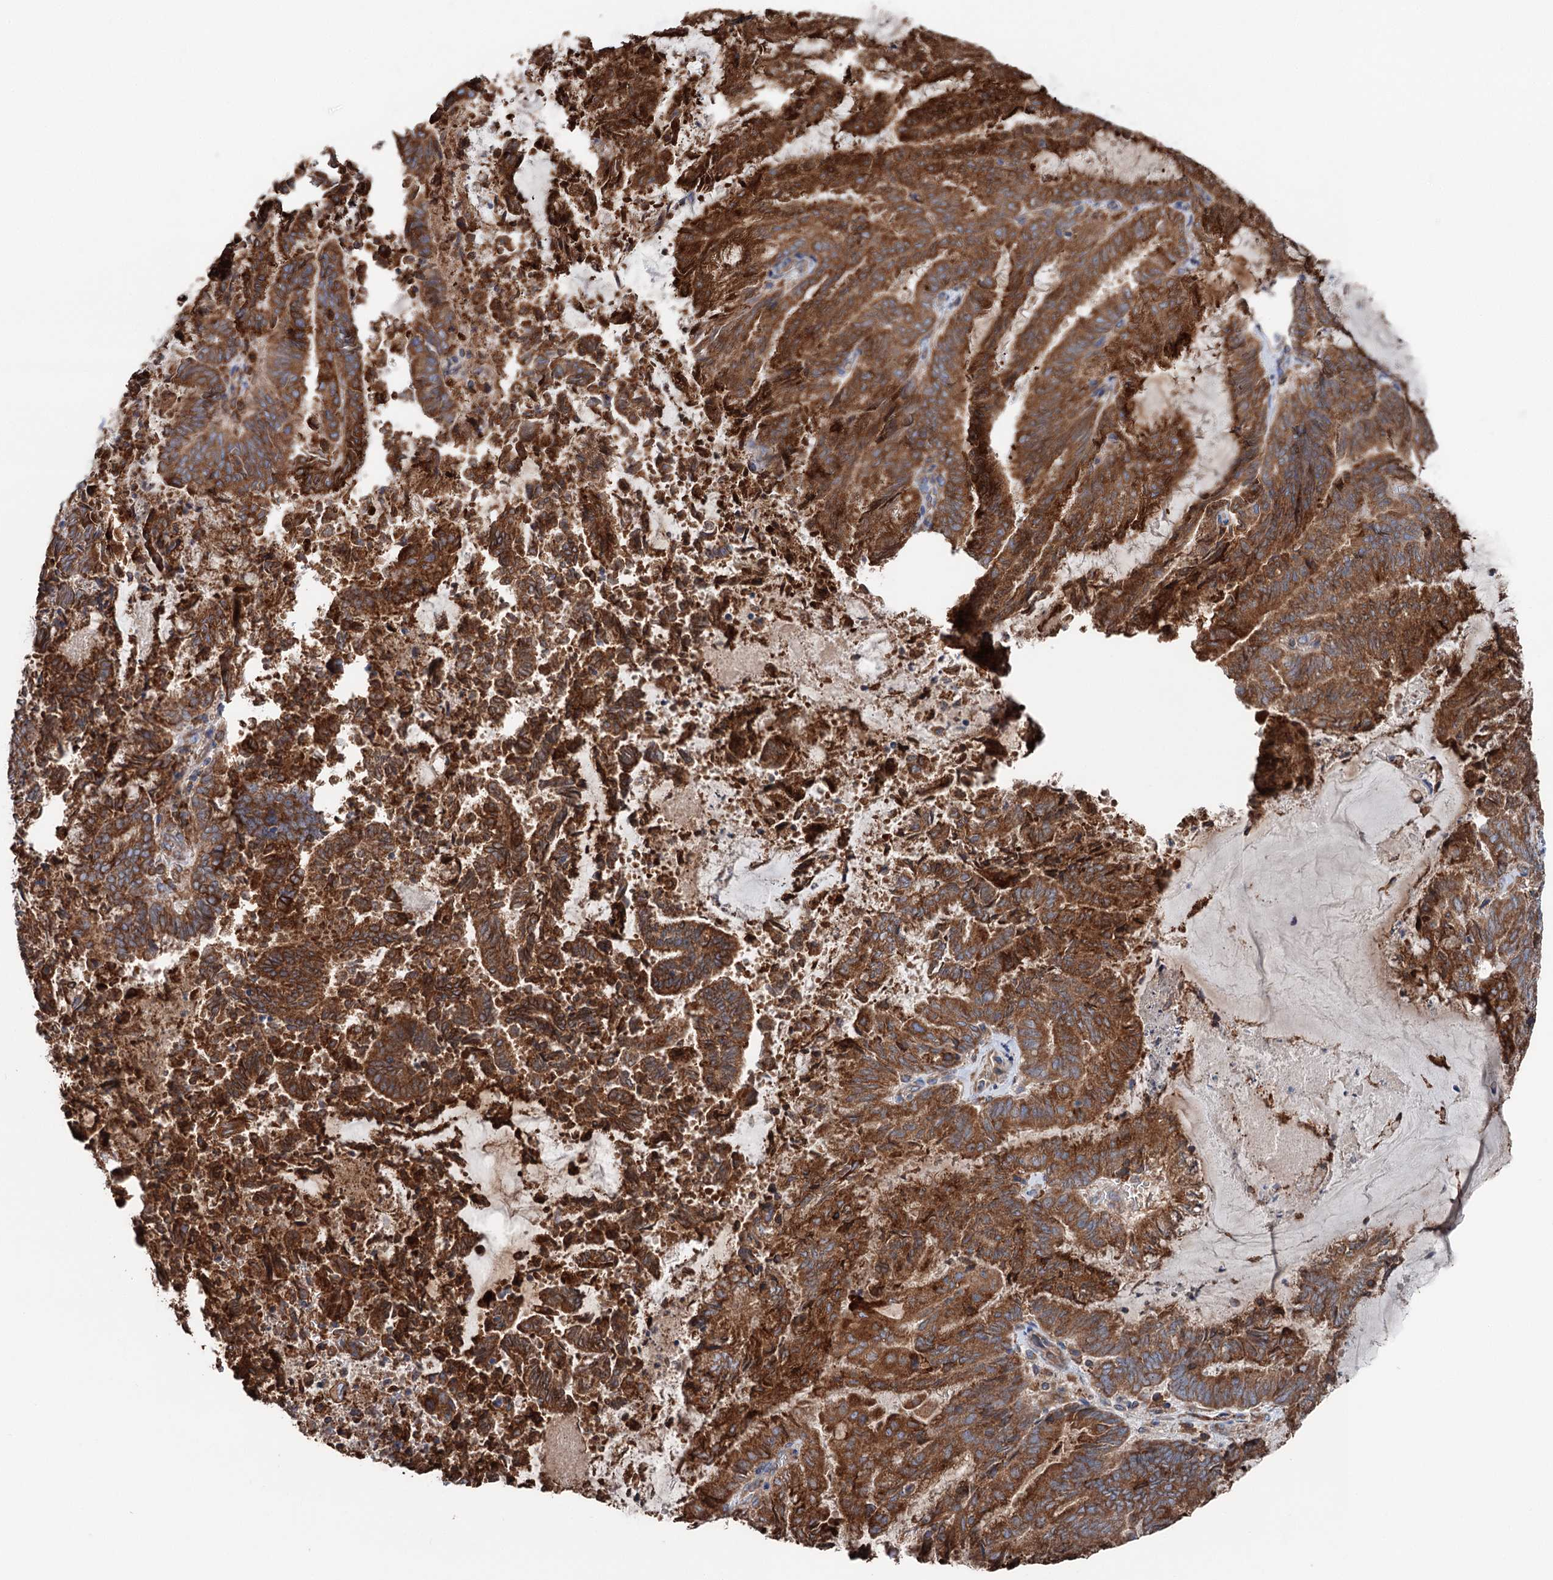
{"staining": {"intensity": "strong", "quantity": ">75%", "location": "cytoplasmic/membranous"}, "tissue": "endometrial cancer", "cell_type": "Tumor cells", "image_type": "cancer", "snomed": [{"axis": "morphology", "description": "Adenocarcinoma, NOS"}, {"axis": "topography", "description": "Endometrium"}], "caption": "Endometrial cancer (adenocarcinoma) stained for a protein shows strong cytoplasmic/membranous positivity in tumor cells.", "gene": "ERP29", "patient": {"sex": "female", "age": 80}}